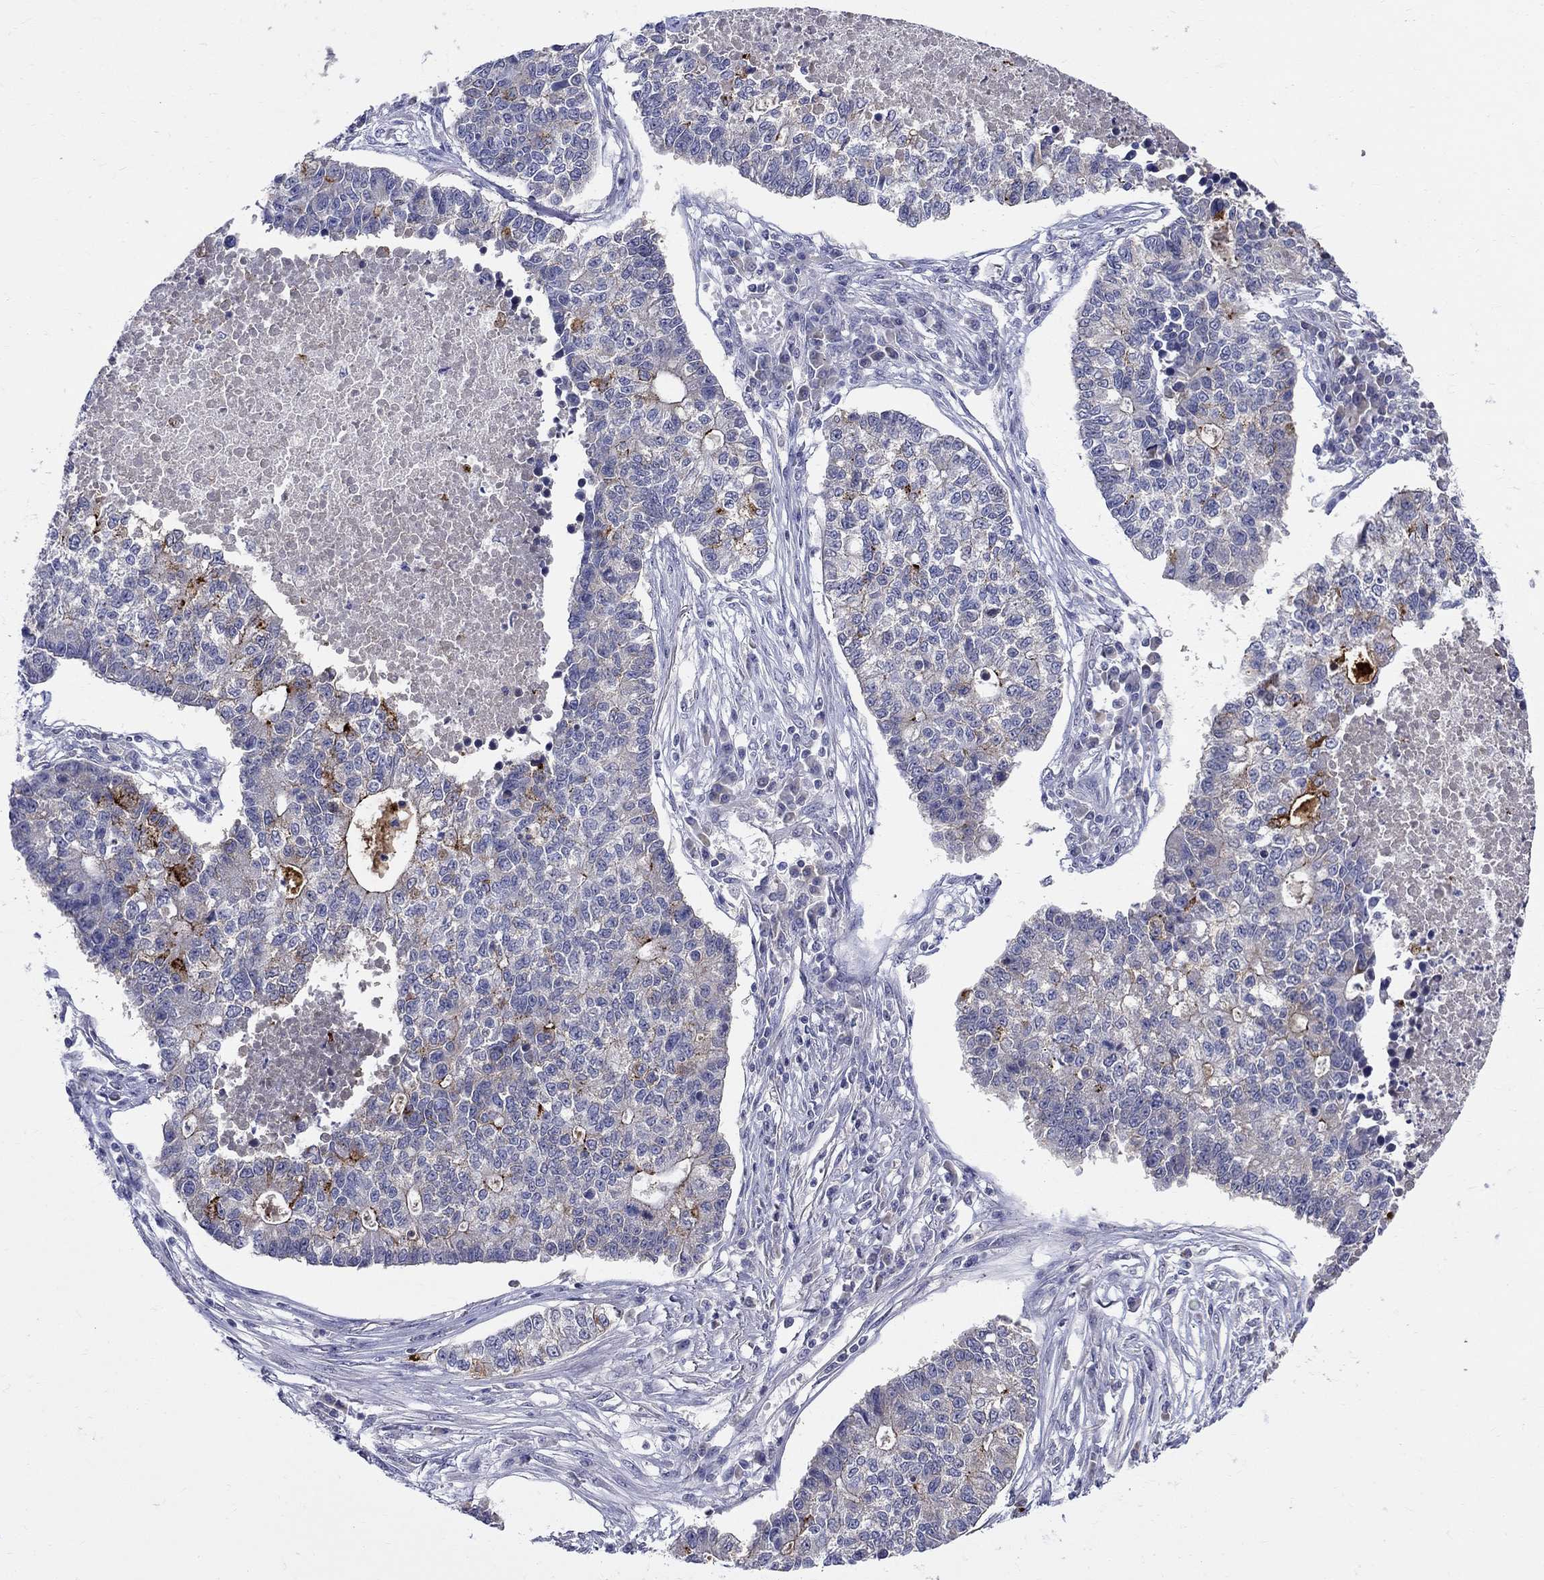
{"staining": {"intensity": "strong", "quantity": "<25%", "location": "cytoplasmic/membranous"}, "tissue": "lung cancer", "cell_type": "Tumor cells", "image_type": "cancer", "snomed": [{"axis": "morphology", "description": "Adenocarcinoma, NOS"}, {"axis": "topography", "description": "Lung"}], "caption": "Immunohistochemistry histopathology image of neoplastic tissue: lung cancer stained using immunohistochemistry (IHC) demonstrates medium levels of strong protein expression localized specifically in the cytoplasmic/membranous of tumor cells, appearing as a cytoplasmic/membranous brown color.", "gene": "SLC30A3", "patient": {"sex": "male", "age": 57}}